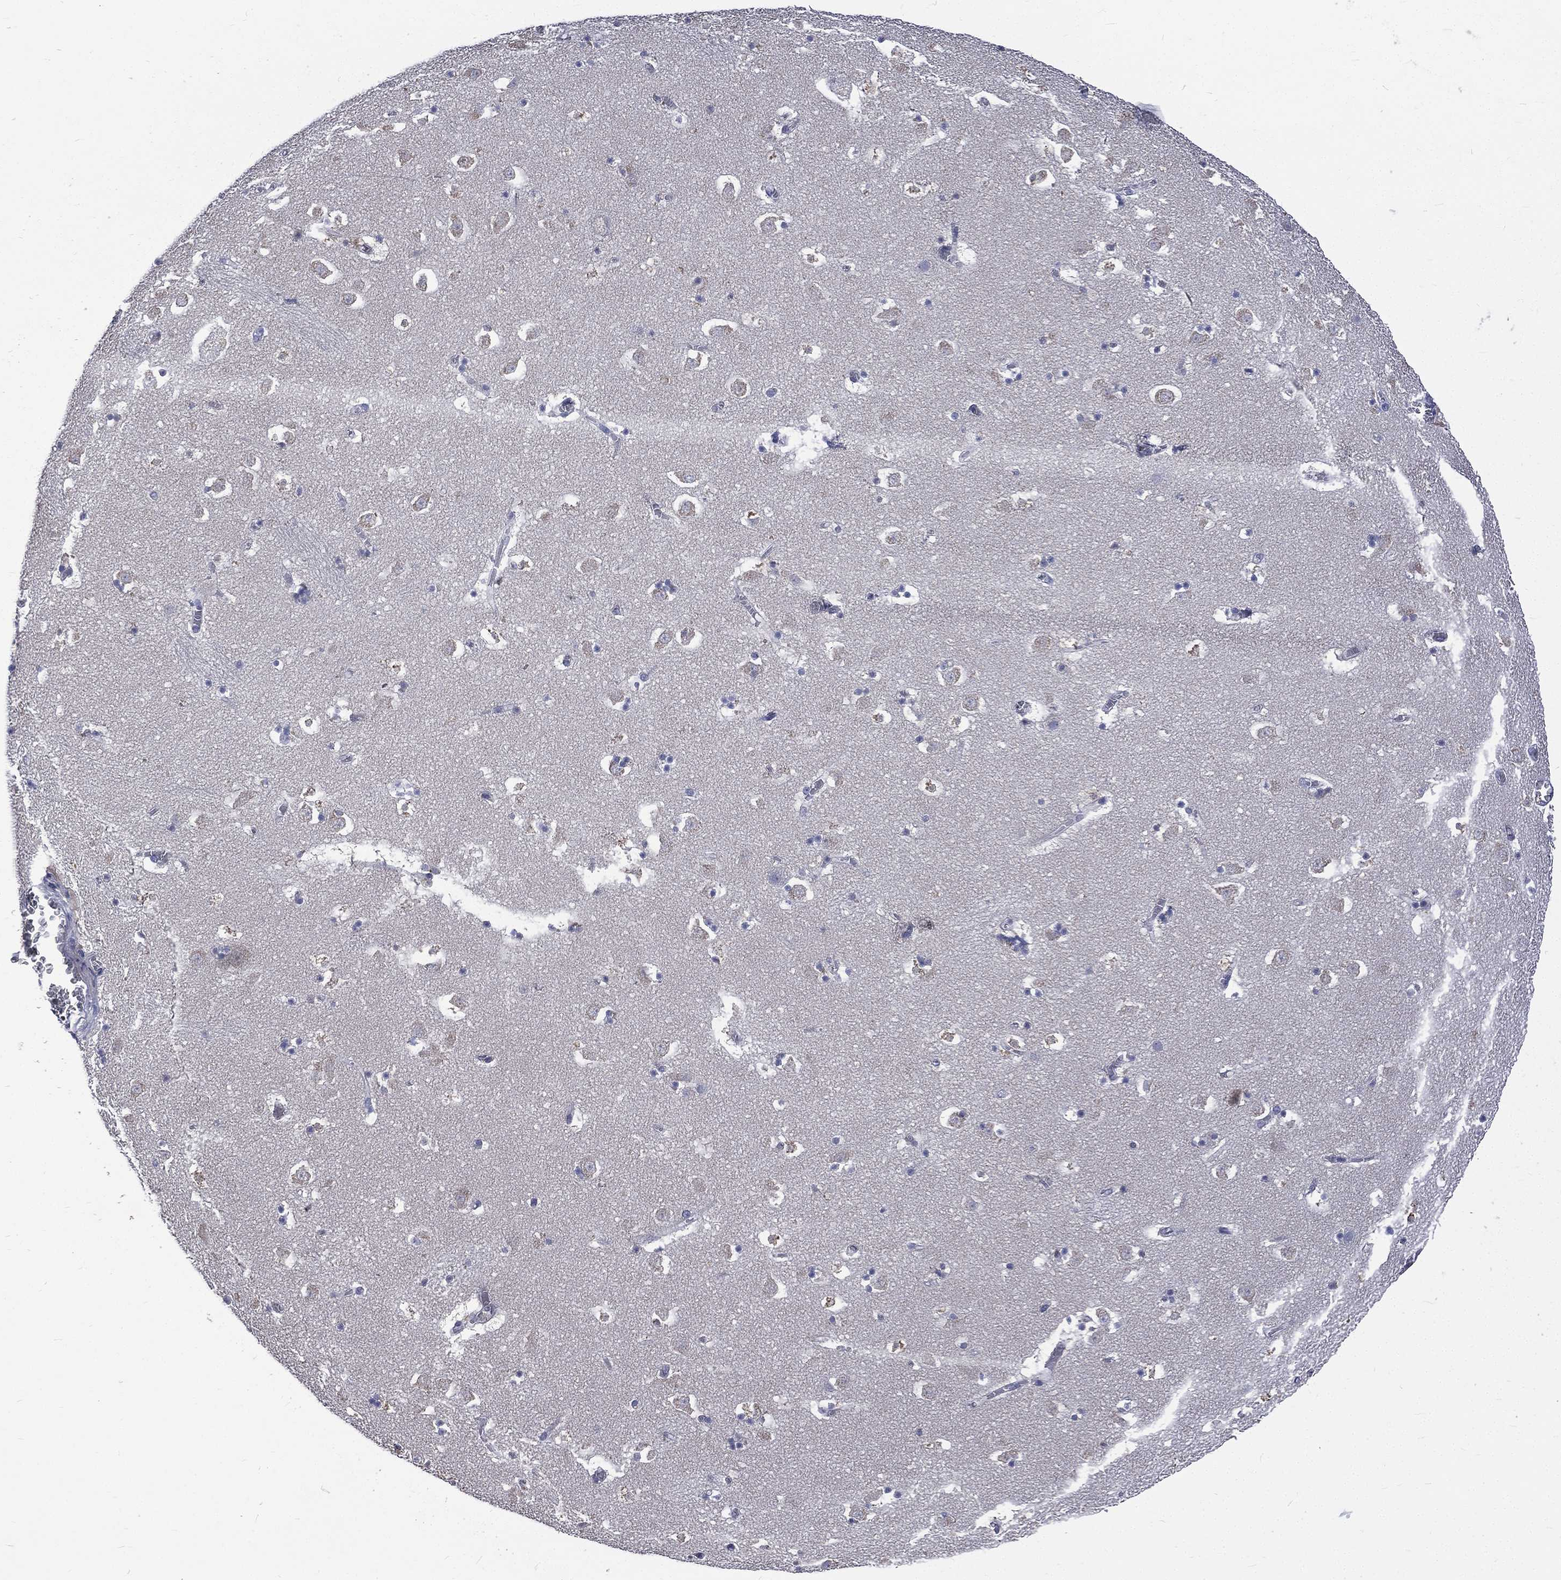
{"staining": {"intensity": "weak", "quantity": "<25%", "location": "cytoplasmic/membranous"}, "tissue": "caudate", "cell_type": "Glial cells", "image_type": "normal", "snomed": [{"axis": "morphology", "description": "Normal tissue, NOS"}, {"axis": "topography", "description": "Lateral ventricle wall"}], "caption": "DAB (3,3'-diaminobenzidine) immunohistochemical staining of unremarkable human caudate demonstrates no significant positivity in glial cells. (DAB (3,3'-diaminobenzidine) immunohistochemistry visualized using brightfield microscopy, high magnification).", "gene": "CA12", "patient": {"sex": "female", "age": 42}}